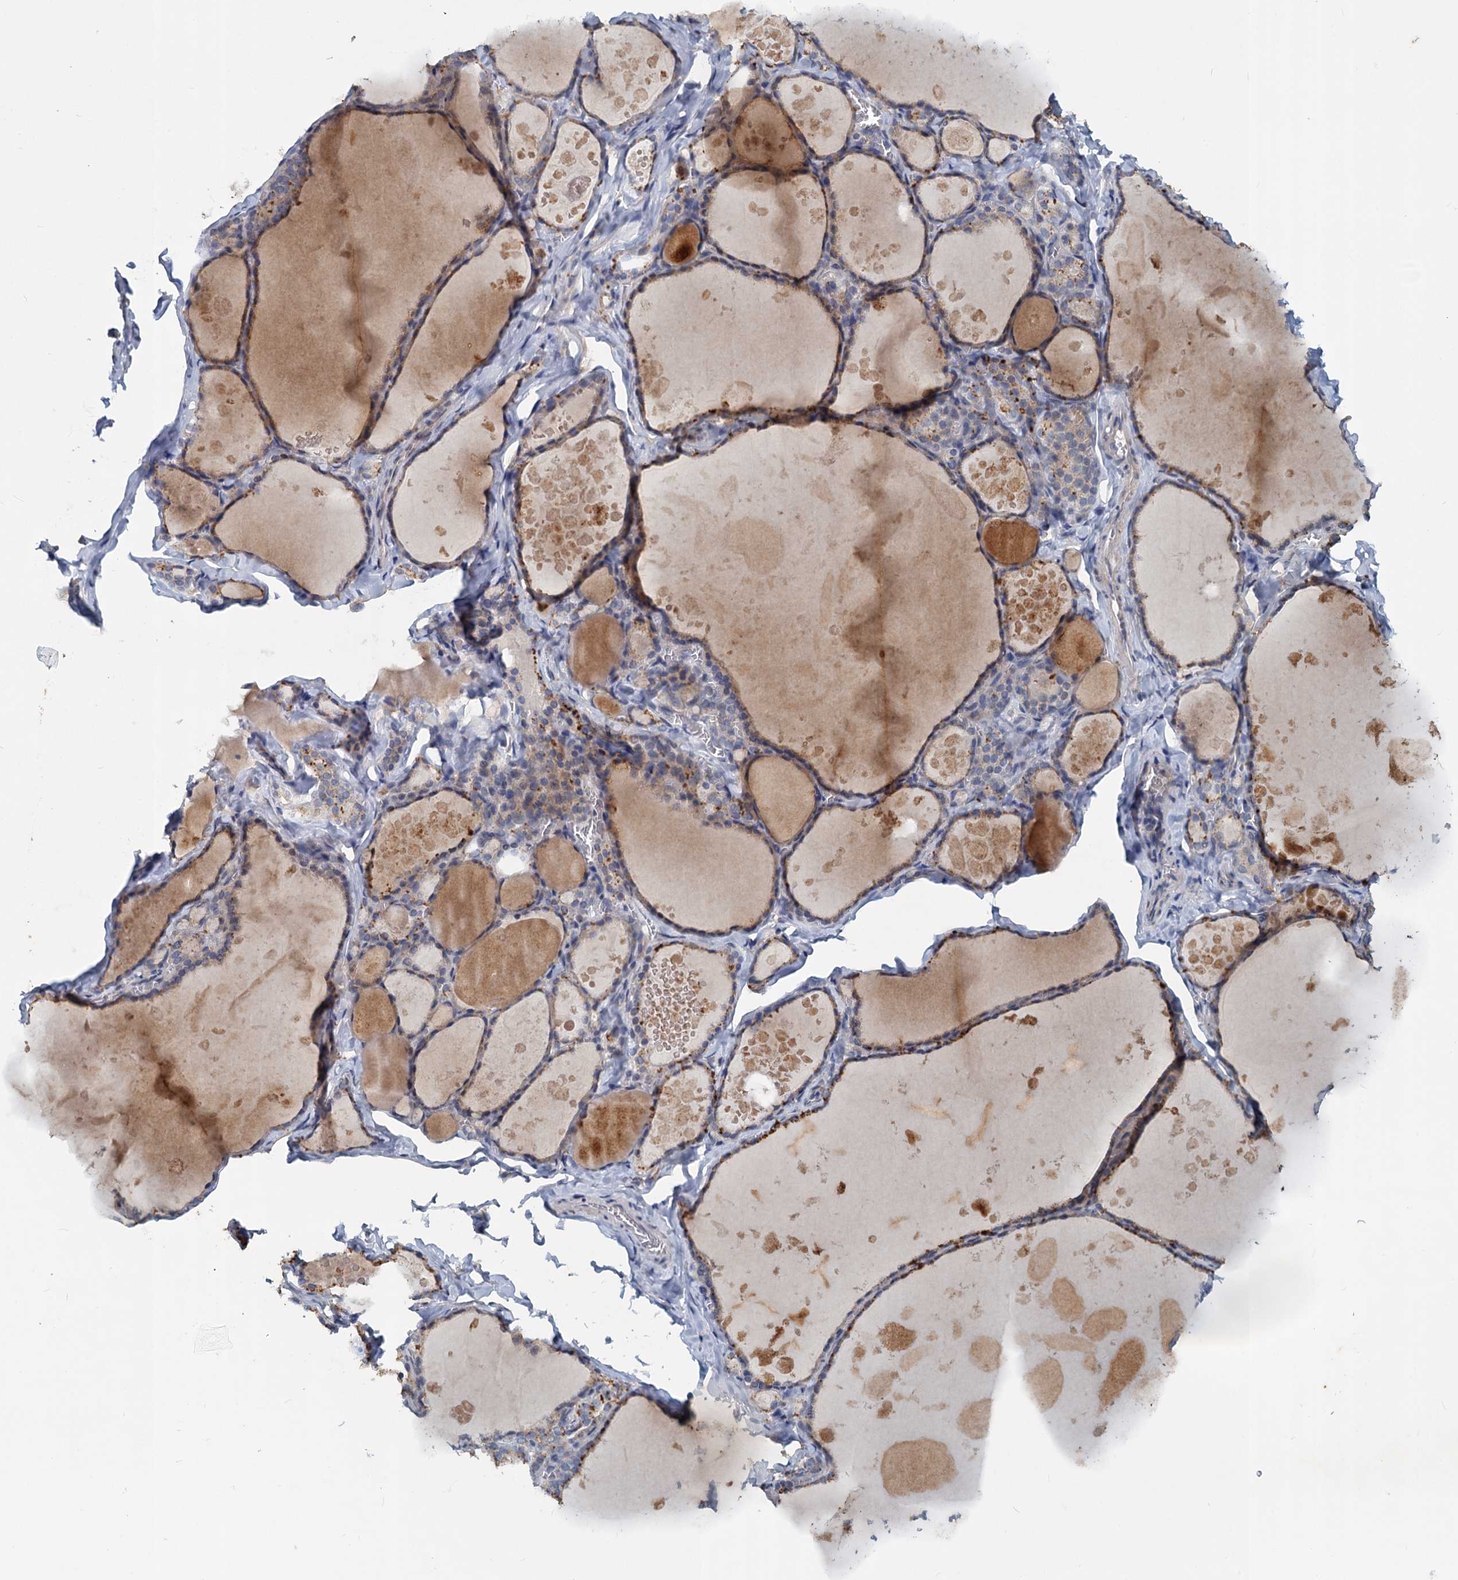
{"staining": {"intensity": "weak", "quantity": ">75%", "location": "cytoplasmic/membranous"}, "tissue": "thyroid gland", "cell_type": "Glandular cells", "image_type": "normal", "snomed": [{"axis": "morphology", "description": "Normal tissue, NOS"}, {"axis": "topography", "description": "Thyroid gland"}], "caption": "A low amount of weak cytoplasmic/membranous positivity is seen in approximately >75% of glandular cells in normal thyroid gland. The staining was performed using DAB (3,3'-diaminobenzidine), with brown indicating positive protein expression. Nuclei are stained blue with hematoxylin.", "gene": "SLC2A7", "patient": {"sex": "male", "age": 56}}